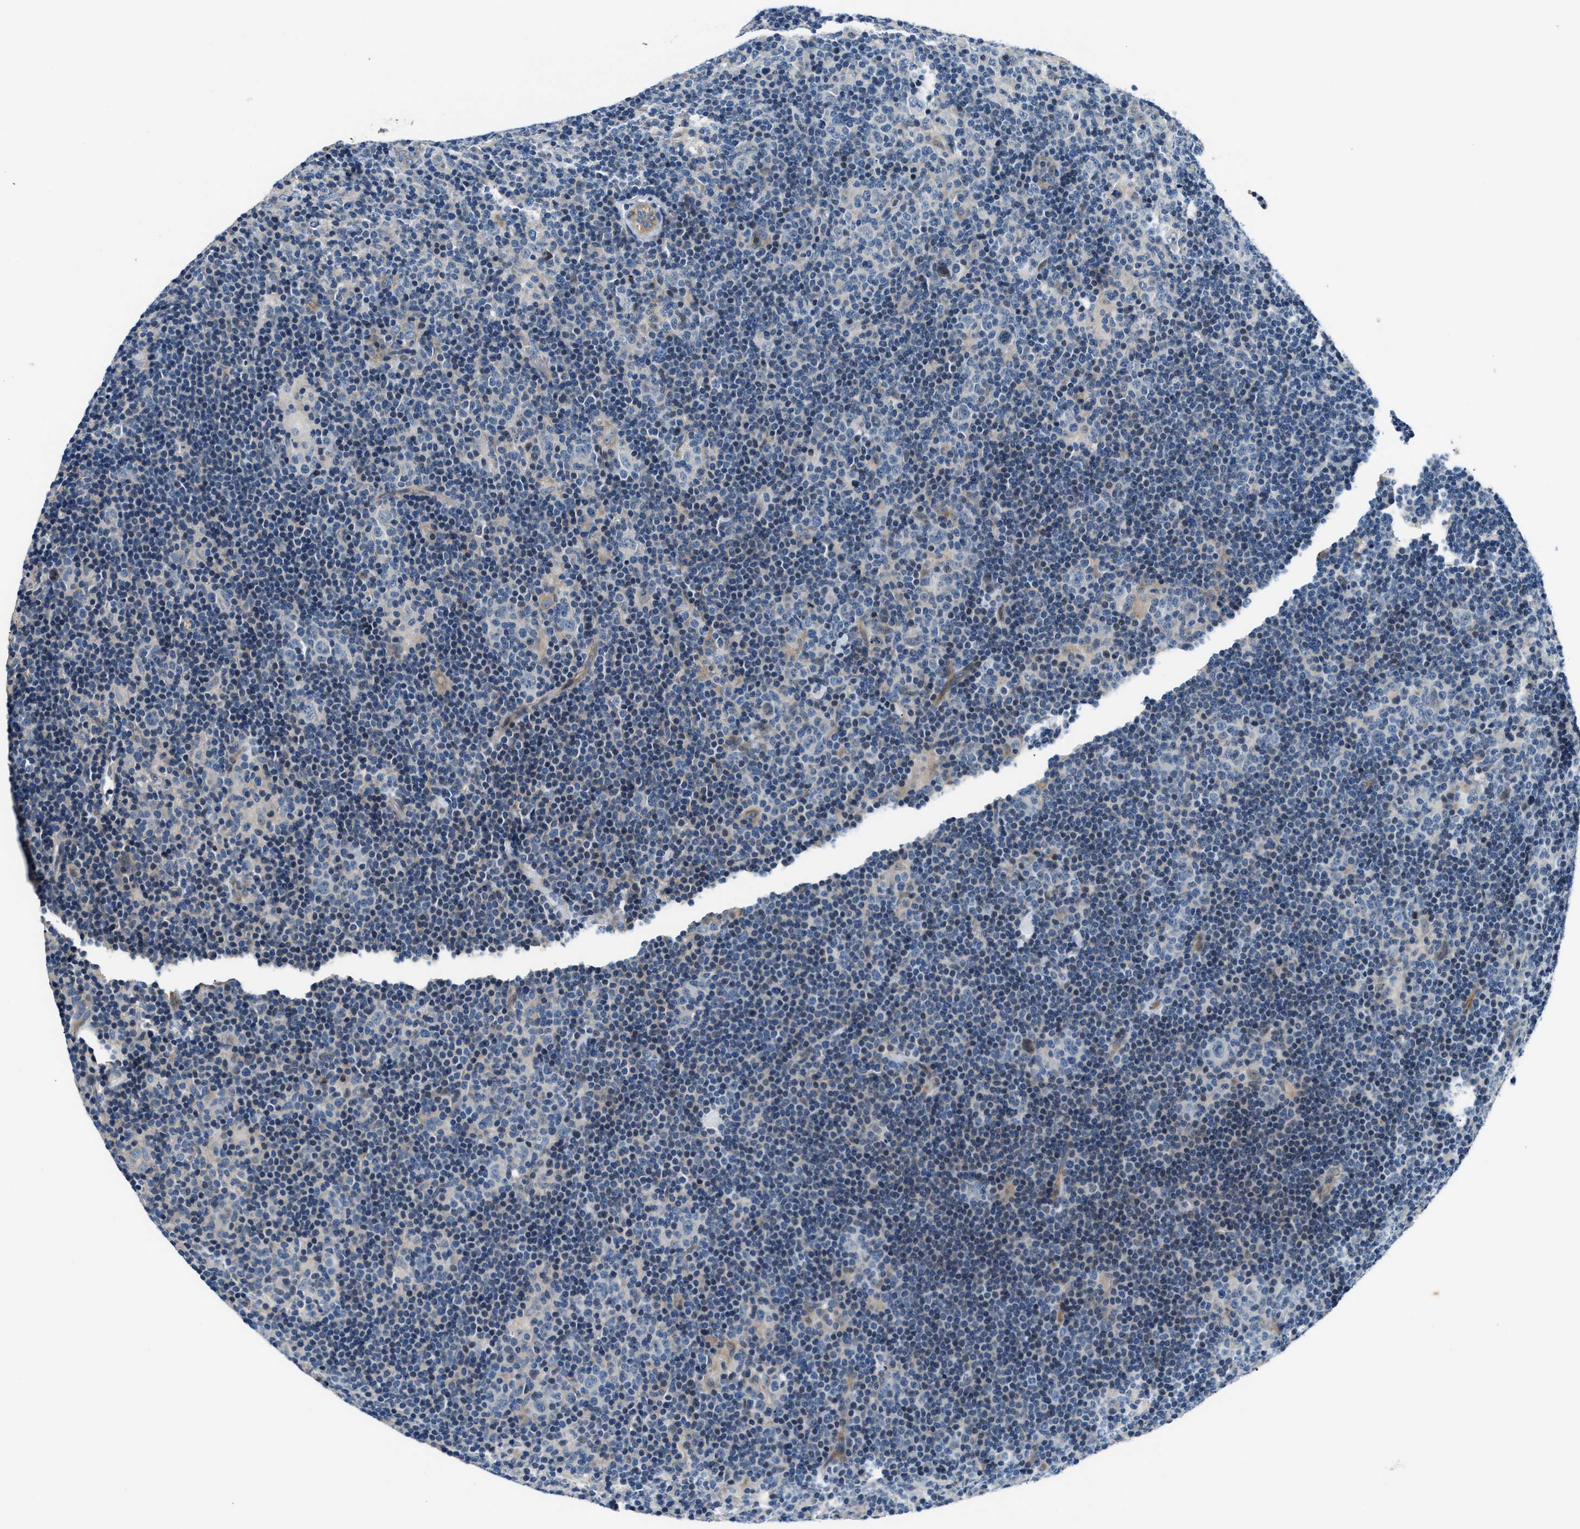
{"staining": {"intensity": "negative", "quantity": "none", "location": "none"}, "tissue": "lymphoma", "cell_type": "Tumor cells", "image_type": "cancer", "snomed": [{"axis": "morphology", "description": "Hodgkin's disease, NOS"}, {"axis": "topography", "description": "Lymph node"}], "caption": "This is an IHC photomicrograph of human lymphoma. There is no expression in tumor cells.", "gene": "MPDZ", "patient": {"sex": "female", "age": 57}}